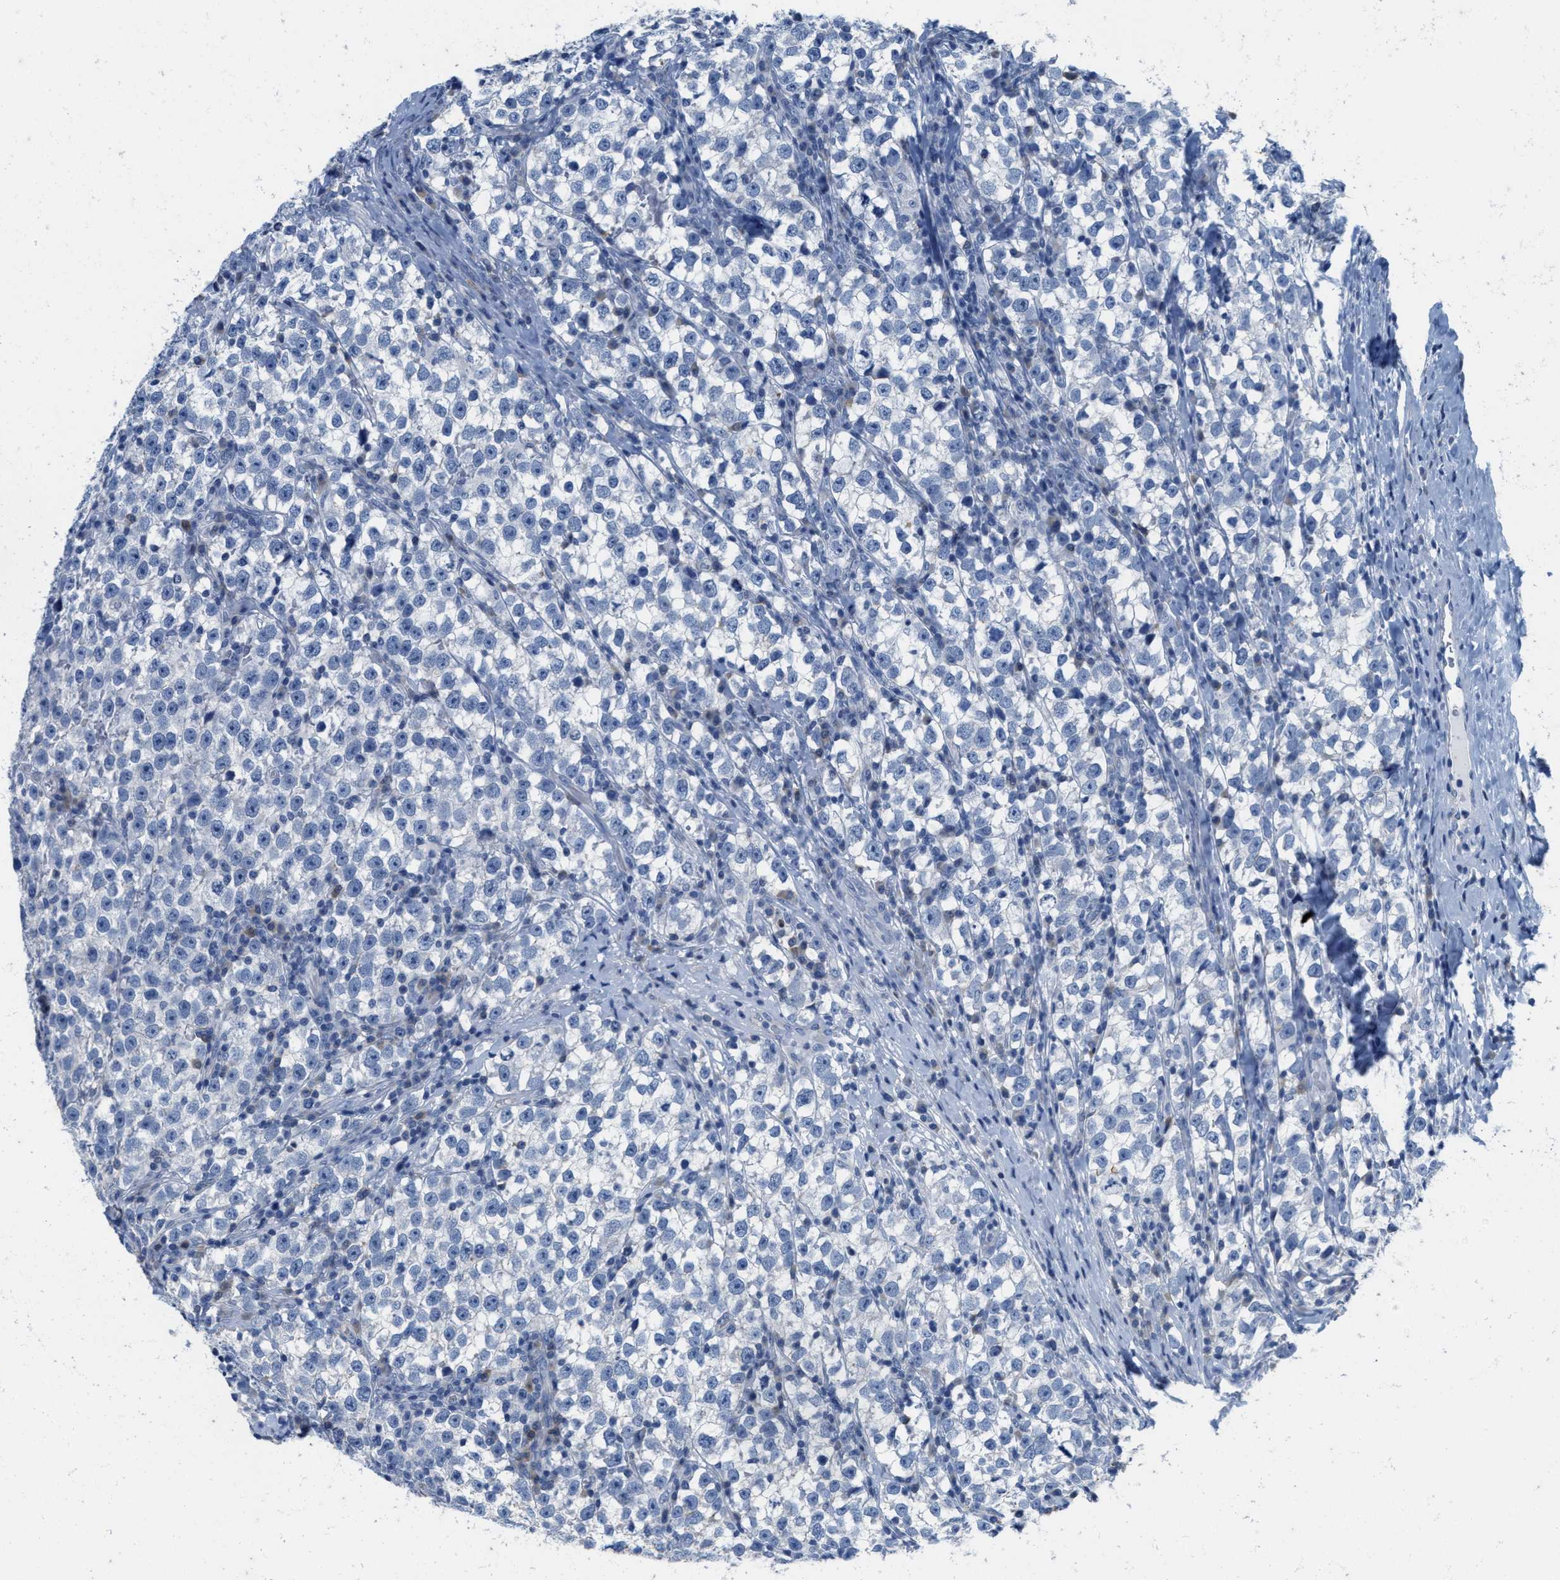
{"staining": {"intensity": "negative", "quantity": "none", "location": "none"}, "tissue": "testis cancer", "cell_type": "Tumor cells", "image_type": "cancer", "snomed": [{"axis": "morphology", "description": "Normal tissue, NOS"}, {"axis": "morphology", "description": "Seminoma, NOS"}, {"axis": "topography", "description": "Testis"}], "caption": "Immunohistochemistry of seminoma (testis) displays no positivity in tumor cells. The staining was performed using DAB (3,3'-diaminobenzidine) to visualize the protein expression in brown, while the nuclei were stained in blue with hematoxylin (Magnification: 20x).", "gene": "ABCB11", "patient": {"sex": "male", "age": 43}}